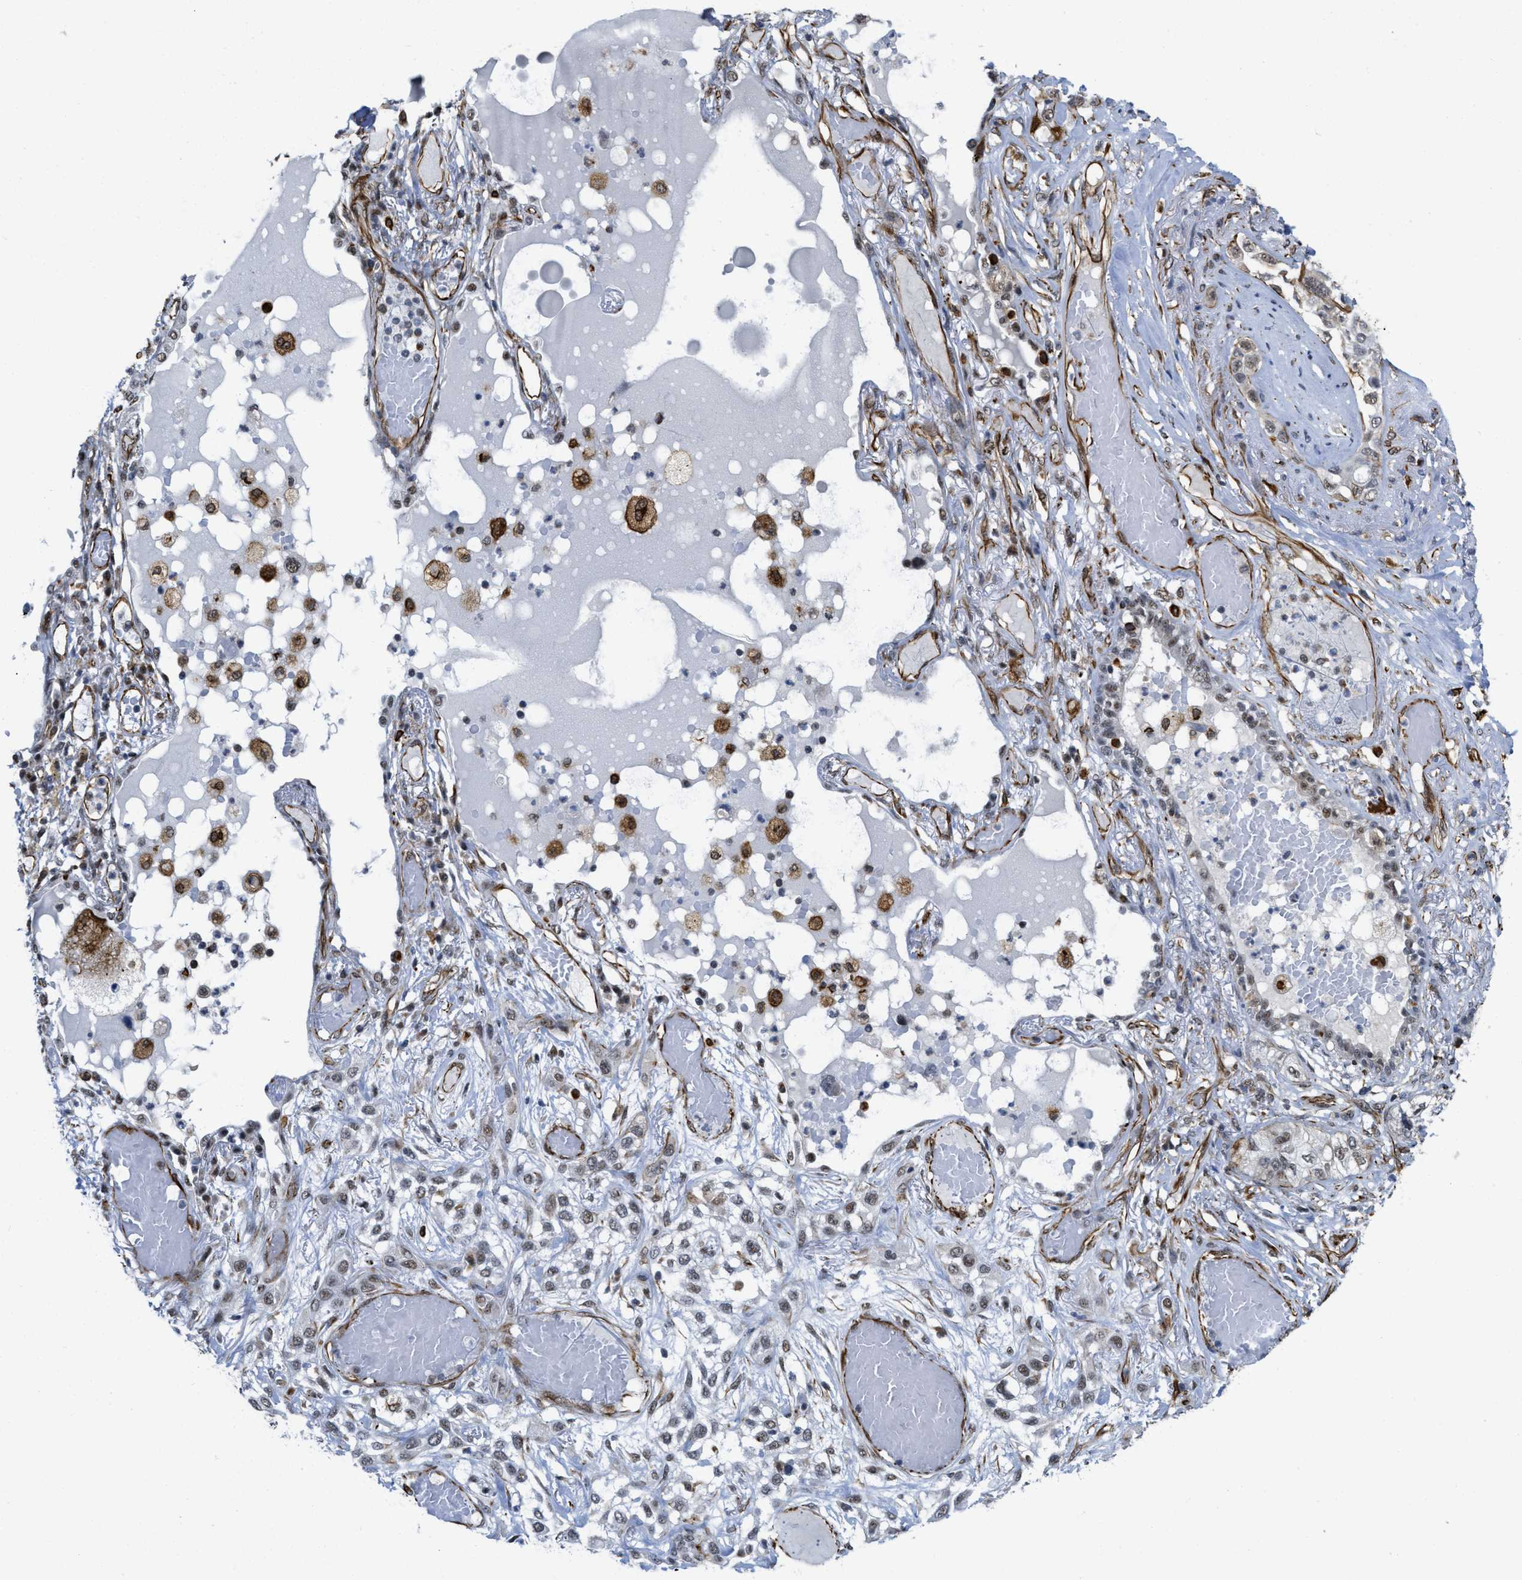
{"staining": {"intensity": "weak", "quantity": ">75%", "location": "nuclear"}, "tissue": "lung cancer", "cell_type": "Tumor cells", "image_type": "cancer", "snomed": [{"axis": "morphology", "description": "Squamous cell carcinoma, NOS"}, {"axis": "topography", "description": "Lung"}], "caption": "IHC micrograph of lung cancer (squamous cell carcinoma) stained for a protein (brown), which reveals low levels of weak nuclear staining in about >75% of tumor cells.", "gene": "LRRC8B", "patient": {"sex": "male", "age": 71}}